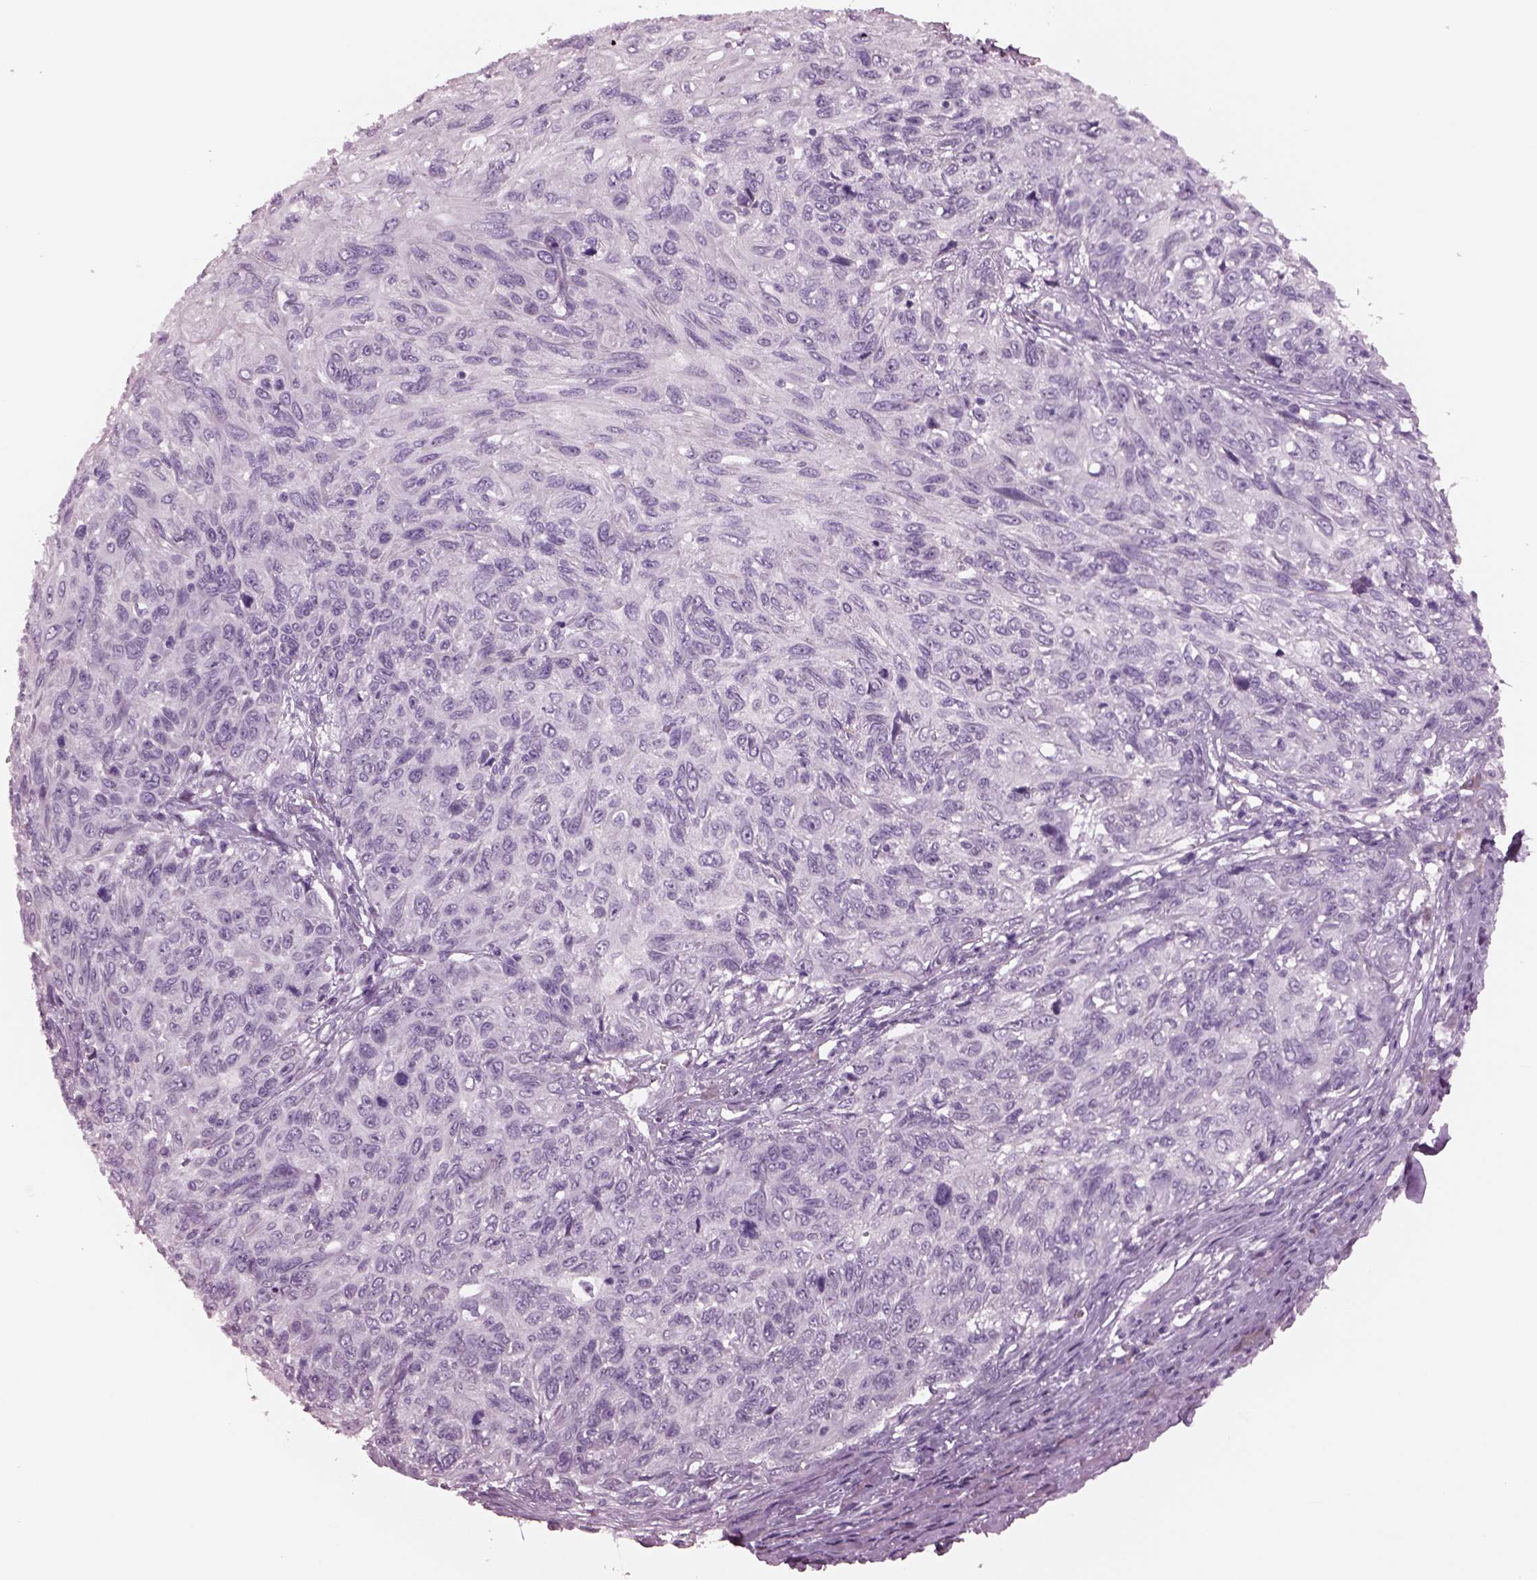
{"staining": {"intensity": "negative", "quantity": "none", "location": "none"}, "tissue": "skin cancer", "cell_type": "Tumor cells", "image_type": "cancer", "snomed": [{"axis": "morphology", "description": "Squamous cell carcinoma, NOS"}, {"axis": "topography", "description": "Skin"}], "caption": "The histopathology image demonstrates no staining of tumor cells in squamous cell carcinoma (skin). (Brightfield microscopy of DAB immunohistochemistry at high magnification).", "gene": "CYLC1", "patient": {"sex": "male", "age": 92}}